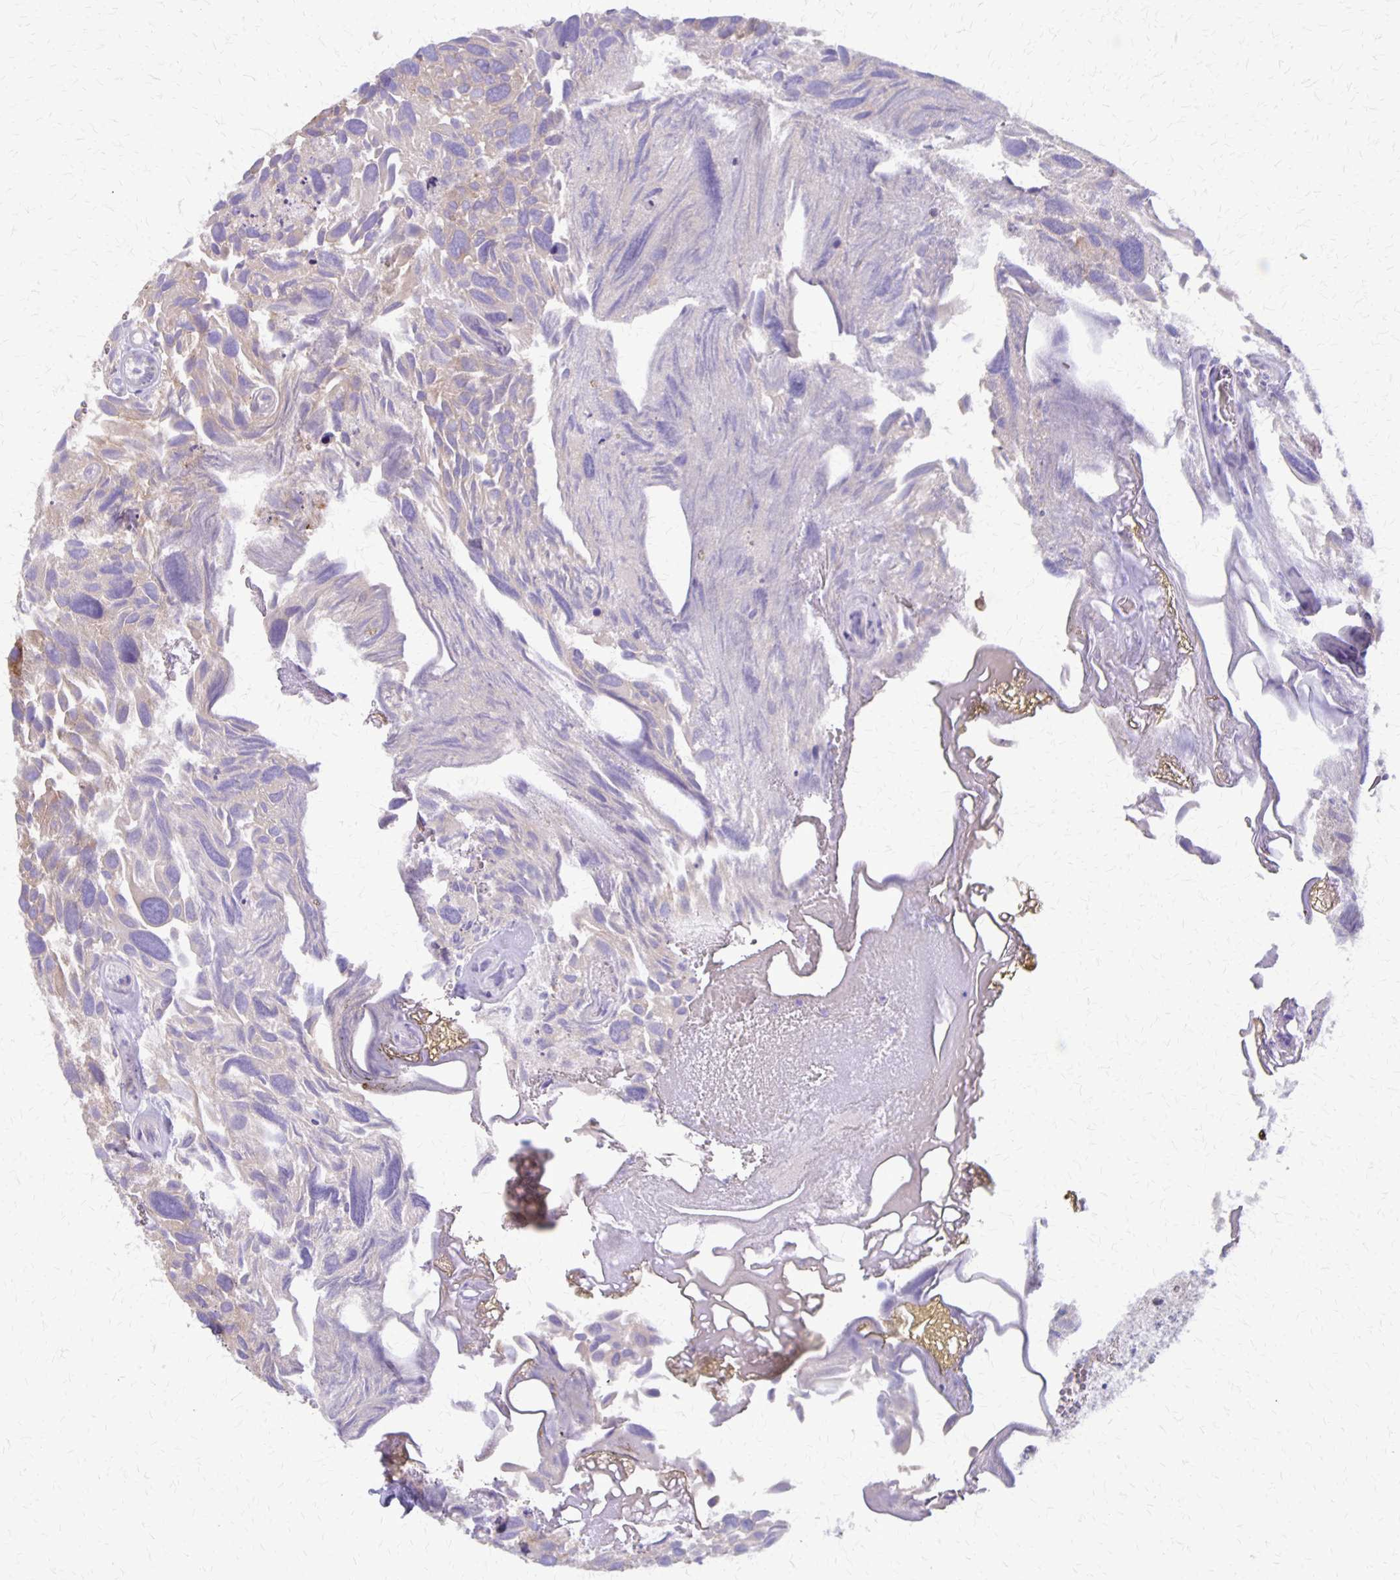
{"staining": {"intensity": "weak", "quantity": "<25%", "location": "cytoplasmic/membranous"}, "tissue": "urothelial cancer", "cell_type": "Tumor cells", "image_type": "cancer", "snomed": [{"axis": "morphology", "description": "Urothelial carcinoma, Low grade"}, {"axis": "topography", "description": "Urinary bladder"}], "caption": "Immunohistochemistry micrograph of neoplastic tissue: urothelial cancer stained with DAB demonstrates no significant protein expression in tumor cells. (Brightfield microscopy of DAB (3,3'-diaminobenzidine) immunohistochemistry (IHC) at high magnification).", "gene": "SEPTIN5", "patient": {"sex": "female", "age": 69}}